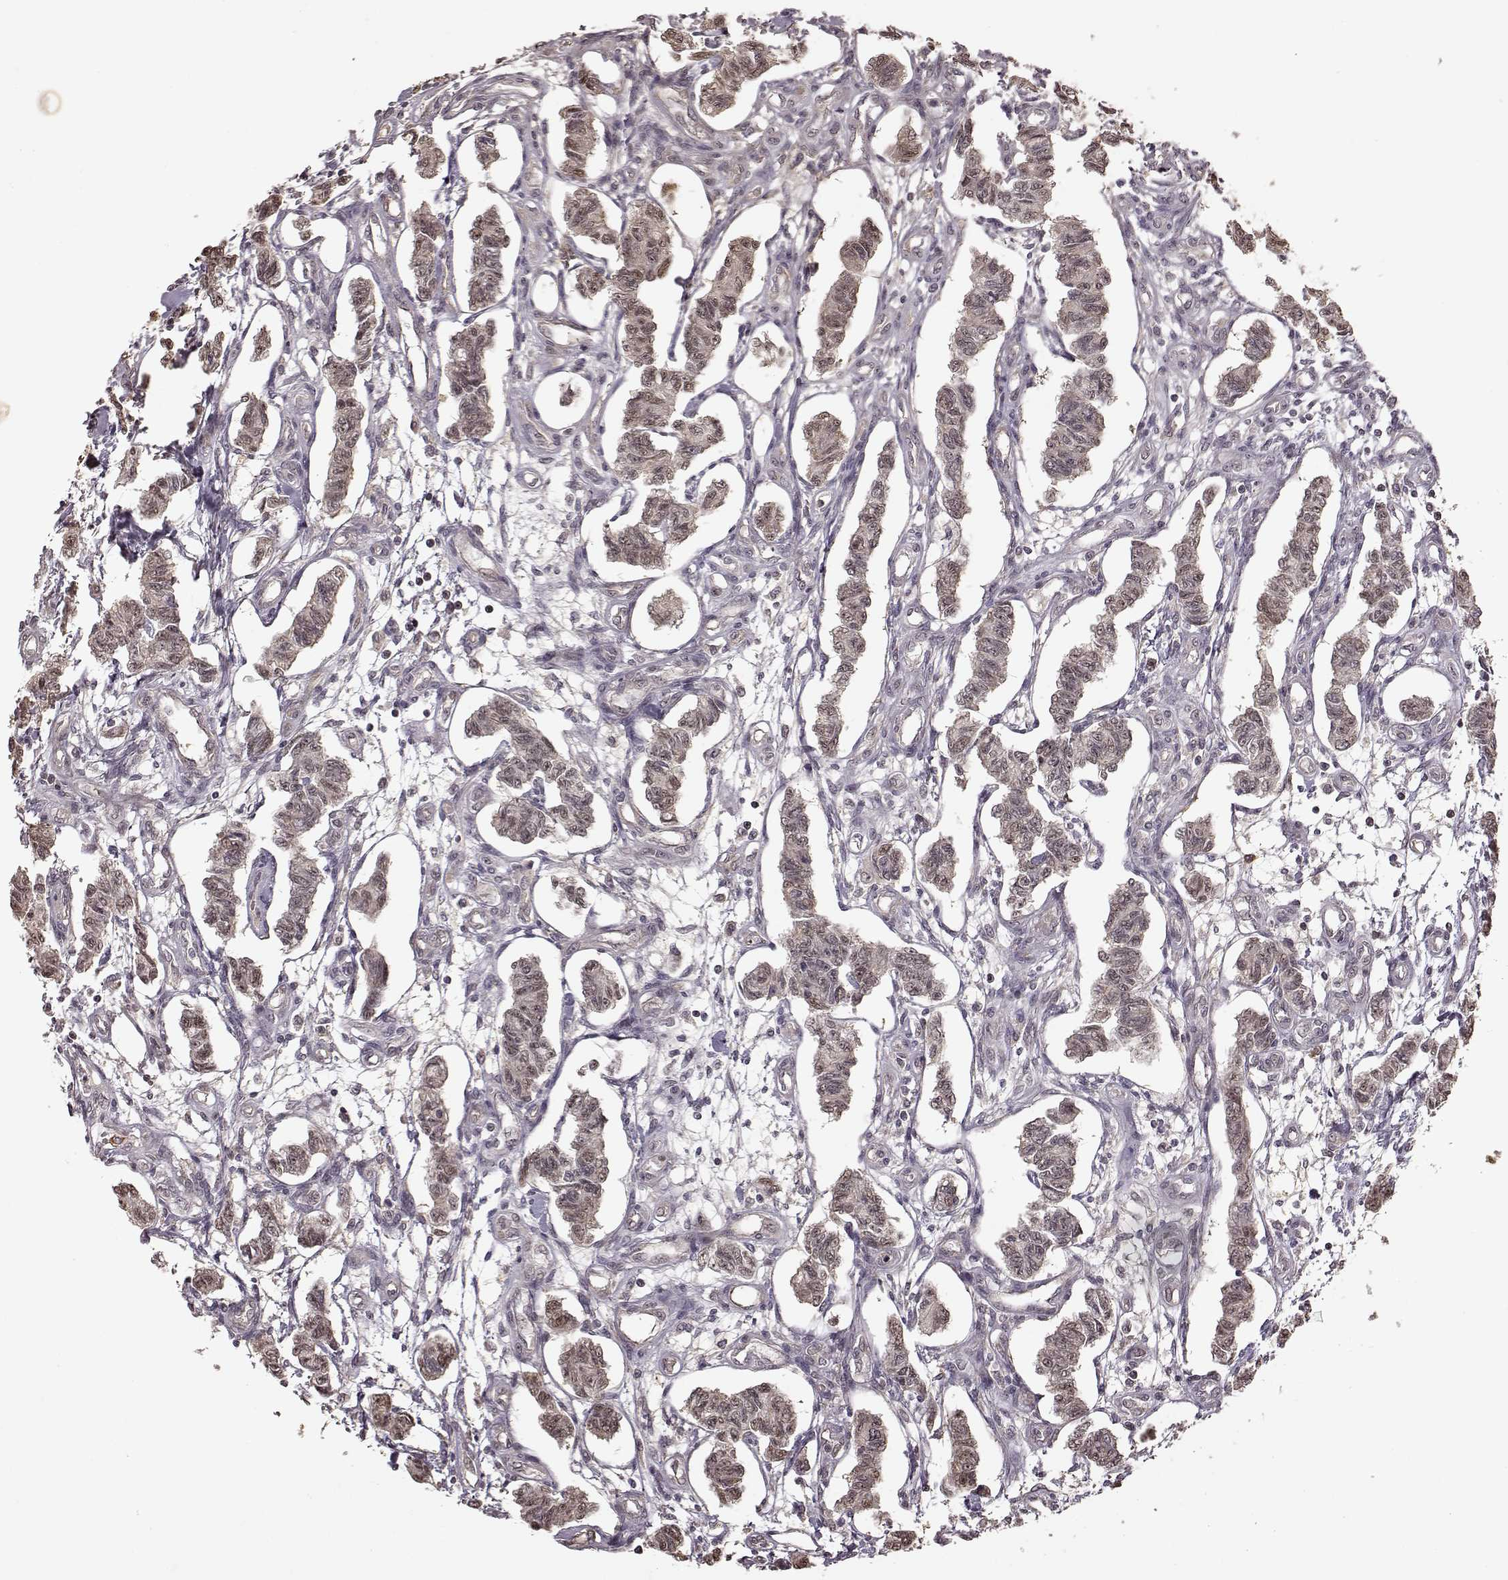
{"staining": {"intensity": "weak", "quantity": "<25%", "location": "cytoplasmic/membranous"}, "tissue": "carcinoid", "cell_type": "Tumor cells", "image_type": "cancer", "snomed": [{"axis": "morphology", "description": "Carcinoid, malignant, NOS"}, {"axis": "topography", "description": "Kidney"}], "caption": "An IHC micrograph of carcinoid is shown. There is no staining in tumor cells of carcinoid.", "gene": "CRB1", "patient": {"sex": "female", "age": 41}}